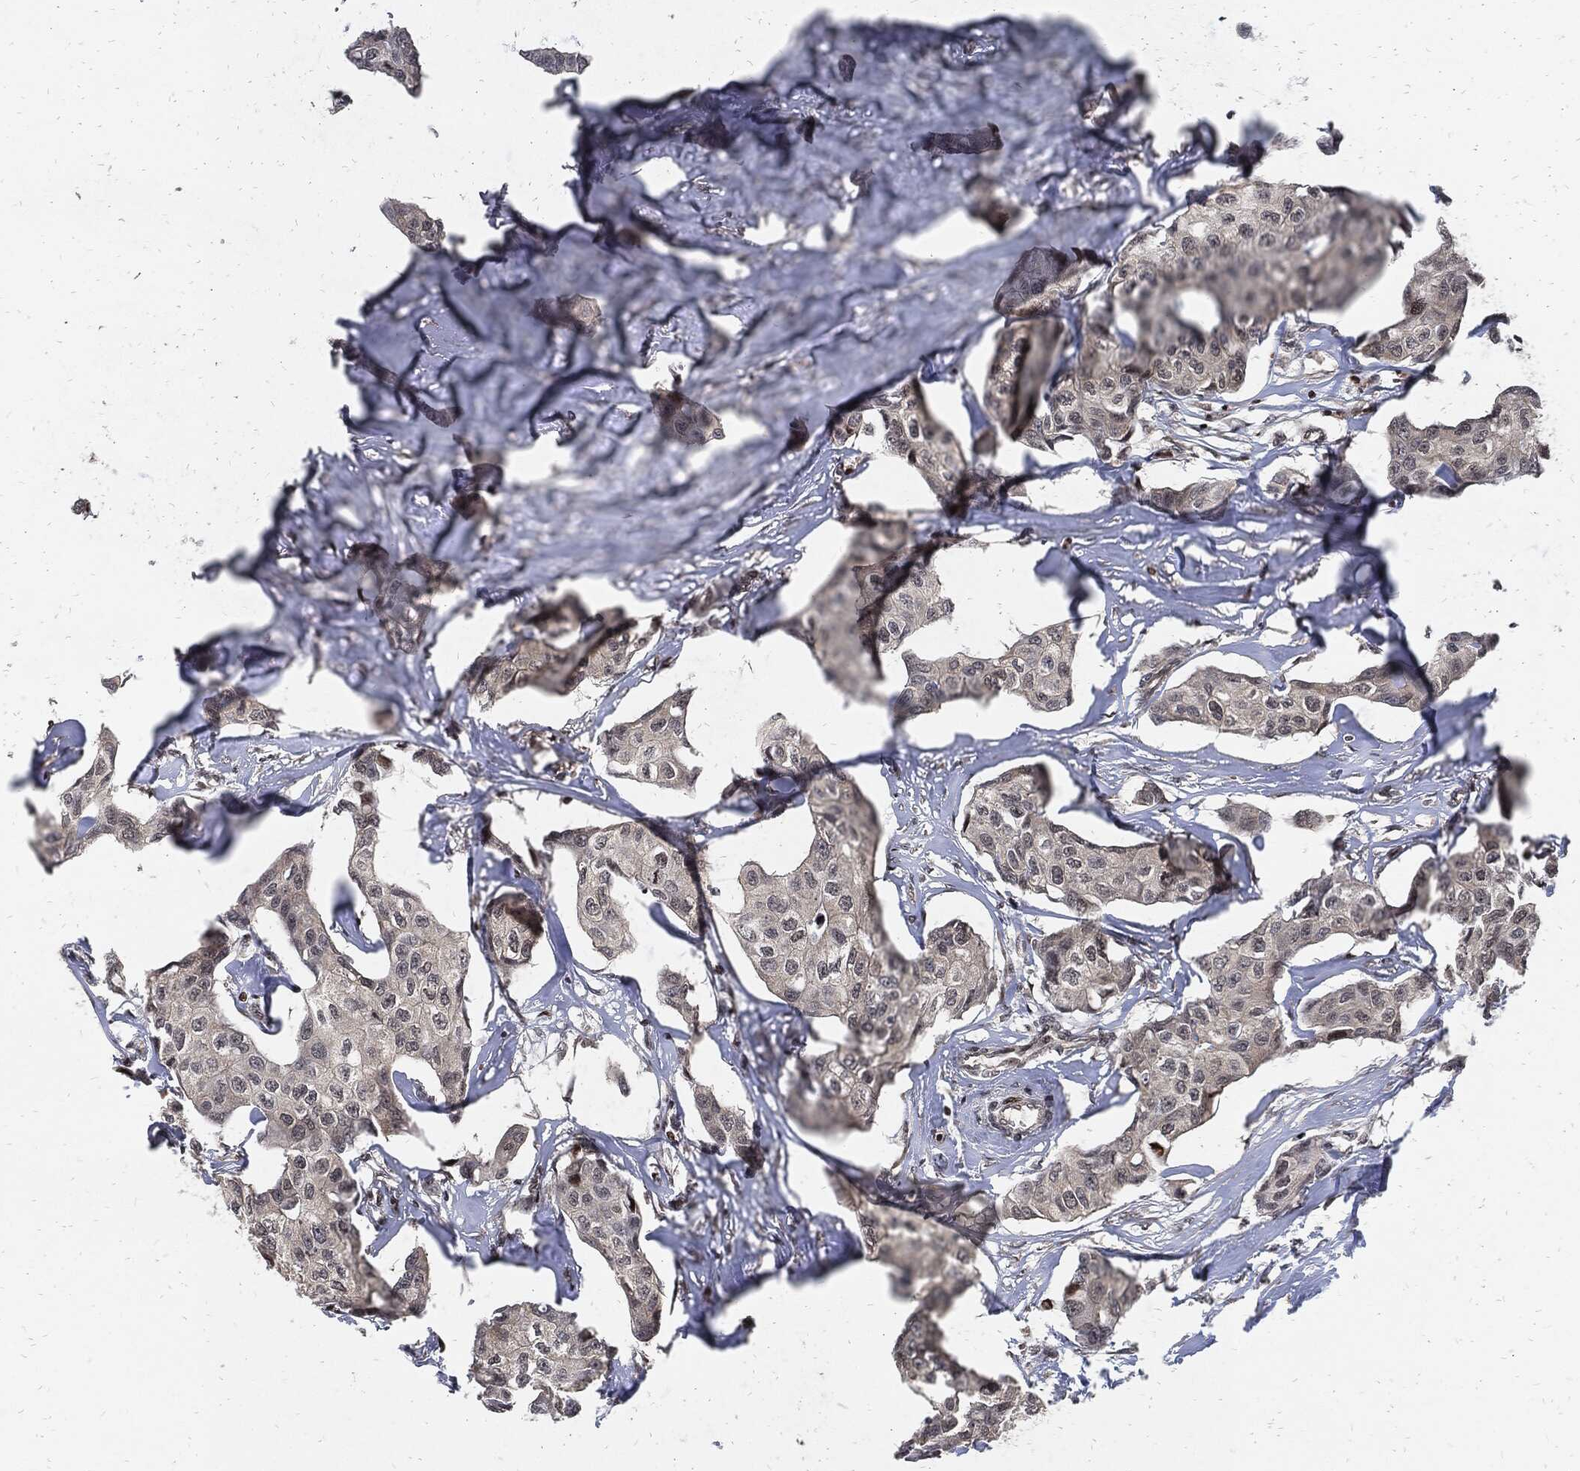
{"staining": {"intensity": "negative", "quantity": "none", "location": "none"}, "tissue": "breast cancer", "cell_type": "Tumor cells", "image_type": "cancer", "snomed": [{"axis": "morphology", "description": "Duct carcinoma"}, {"axis": "topography", "description": "Breast"}], "caption": "Immunohistochemistry of human breast cancer (invasive ductal carcinoma) shows no staining in tumor cells. The staining is performed using DAB (3,3'-diaminobenzidine) brown chromogen with nuclei counter-stained in using hematoxylin.", "gene": "ZNF775", "patient": {"sex": "female", "age": 80}}